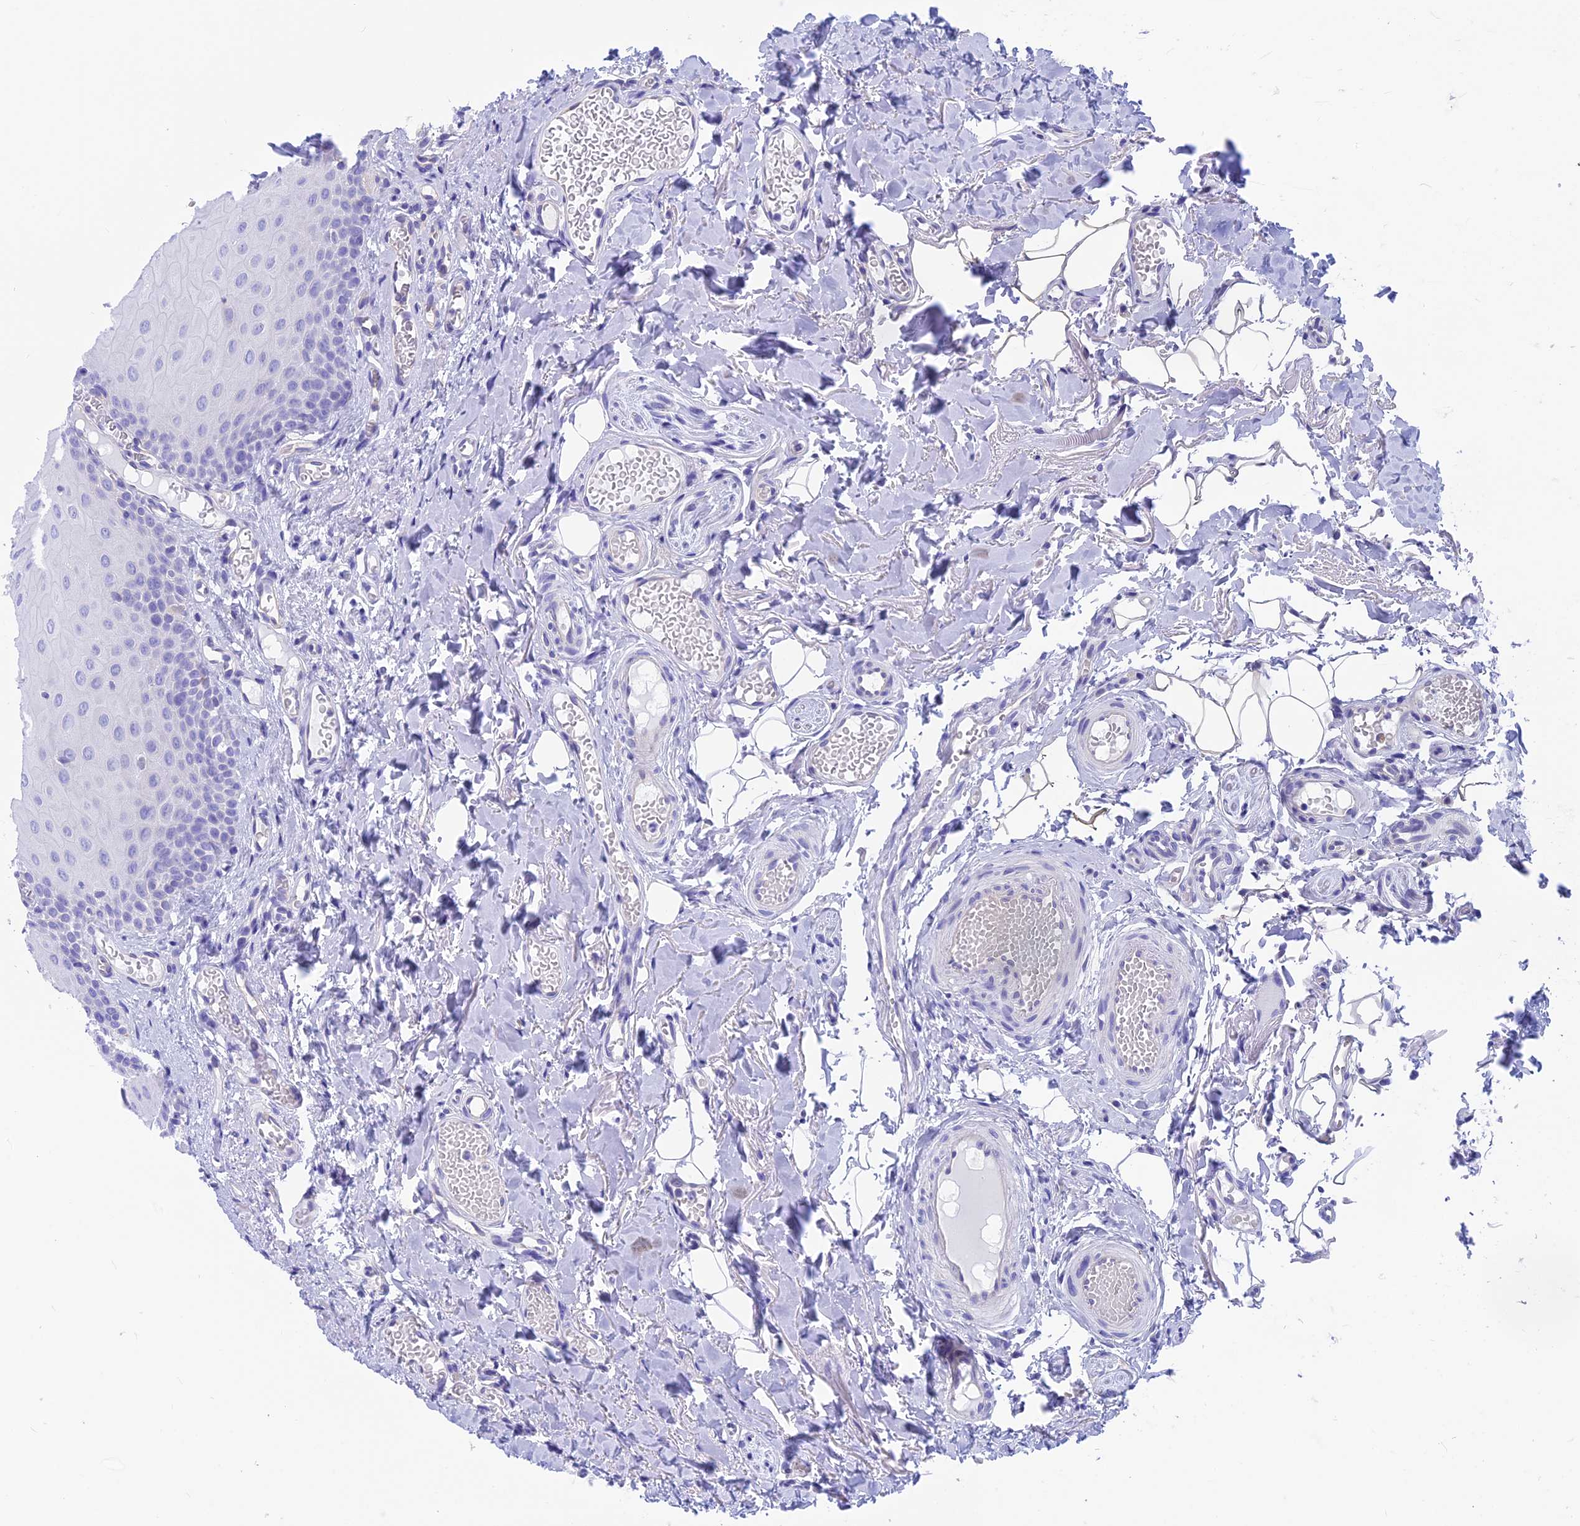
{"staining": {"intensity": "negative", "quantity": "none", "location": "none"}, "tissue": "oral mucosa", "cell_type": "Squamous epithelial cells", "image_type": "normal", "snomed": [{"axis": "morphology", "description": "Normal tissue, NOS"}, {"axis": "topography", "description": "Oral tissue"}], "caption": "An immunohistochemistry photomicrograph of benign oral mucosa is shown. There is no staining in squamous epithelial cells of oral mucosa. (Brightfield microscopy of DAB immunohistochemistry at high magnification).", "gene": "GNGT2", "patient": {"sex": "female", "age": 70}}